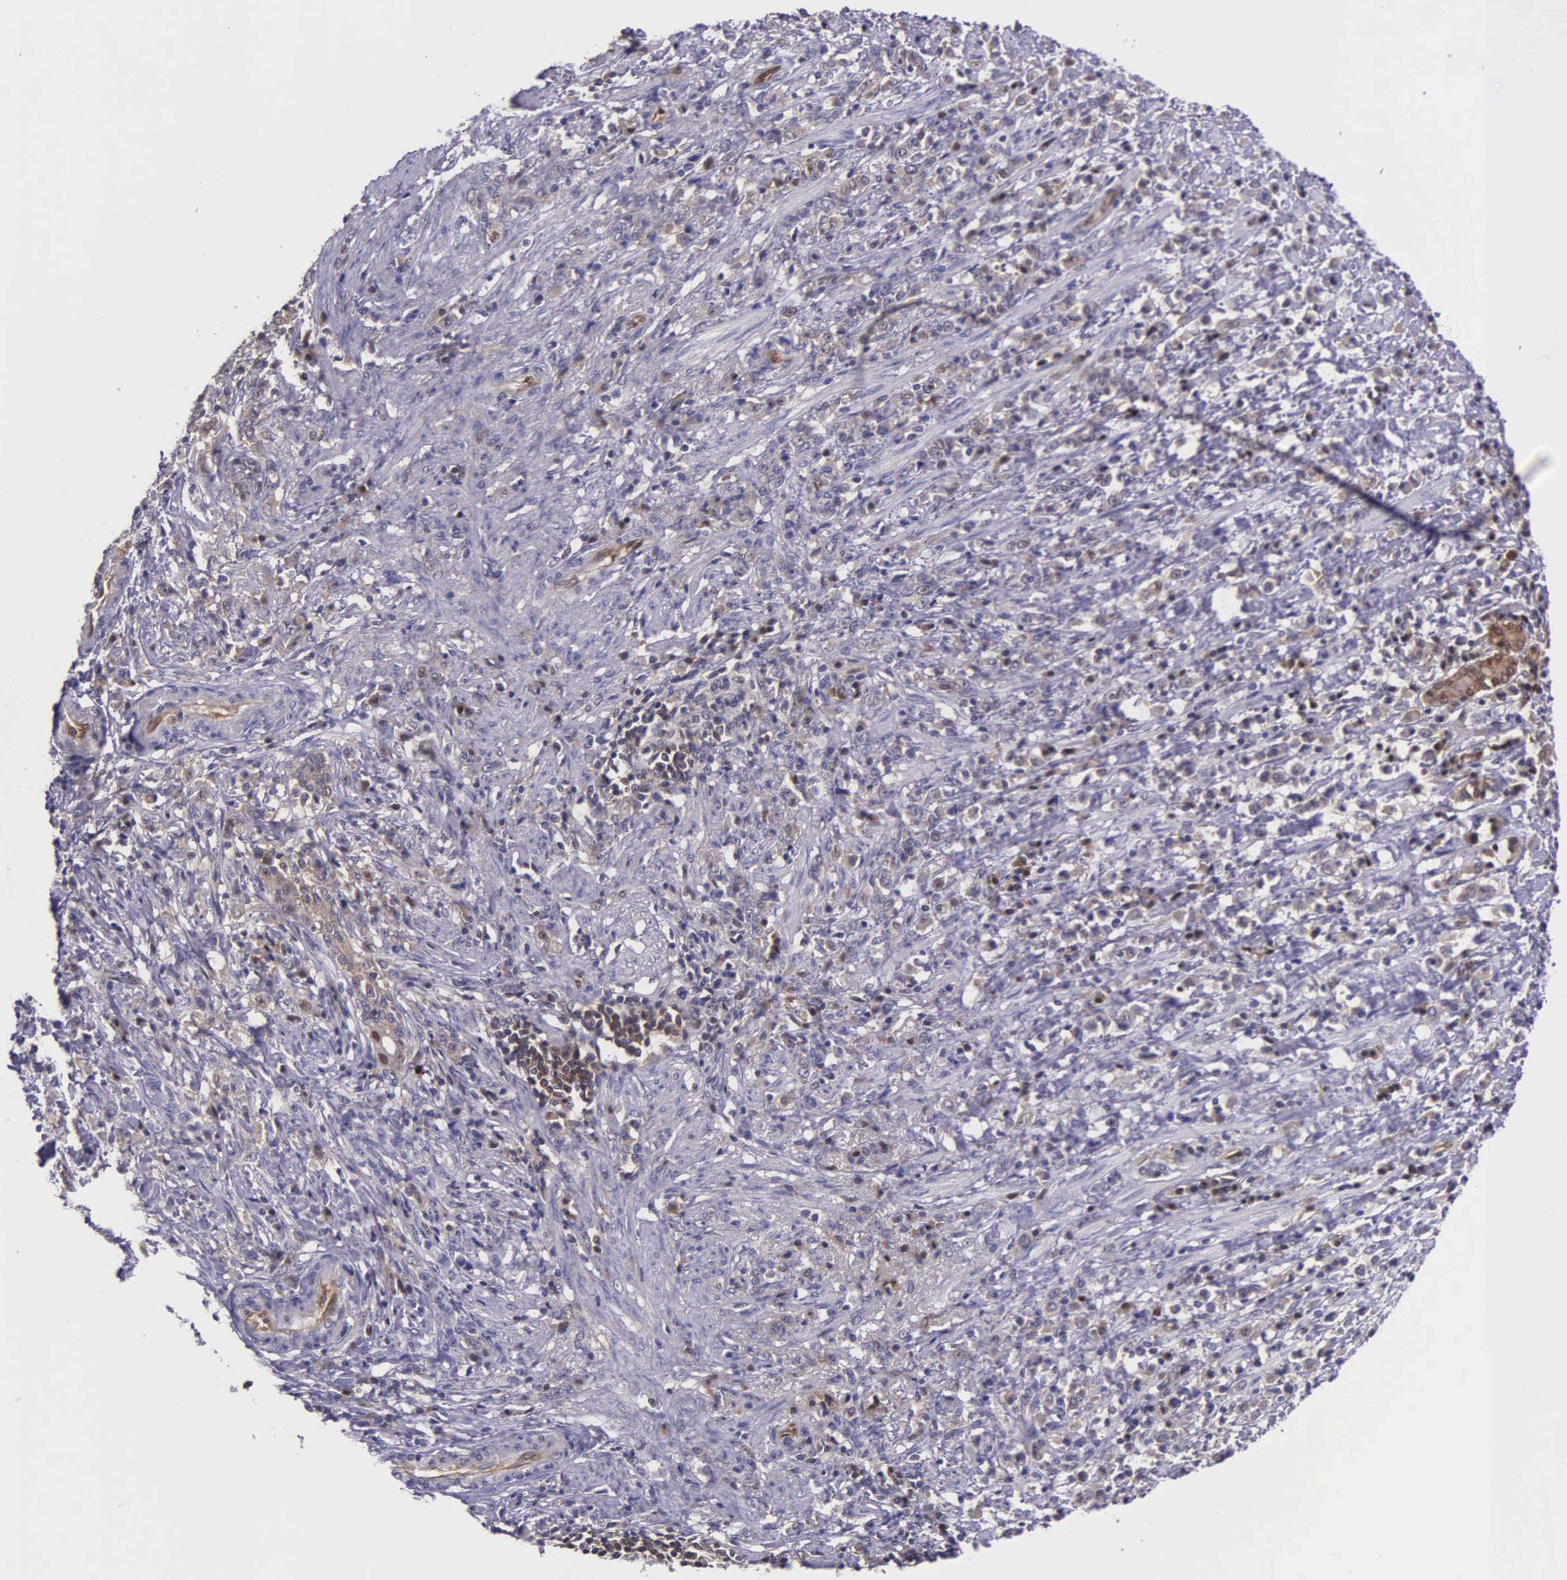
{"staining": {"intensity": "weak", "quantity": "25%-75%", "location": "cytoplasmic/membranous"}, "tissue": "stomach cancer", "cell_type": "Tumor cells", "image_type": "cancer", "snomed": [{"axis": "morphology", "description": "Adenocarcinoma, NOS"}, {"axis": "topography", "description": "Stomach, lower"}], "caption": "Immunohistochemistry (IHC) (DAB) staining of adenocarcinoma (stomach) displays weak cytoplasmic/membranous protein expression in about 25%-75% of tumor cells.", "gene": "GMPR2", "patient": {"sex": "male", "age": 88}}